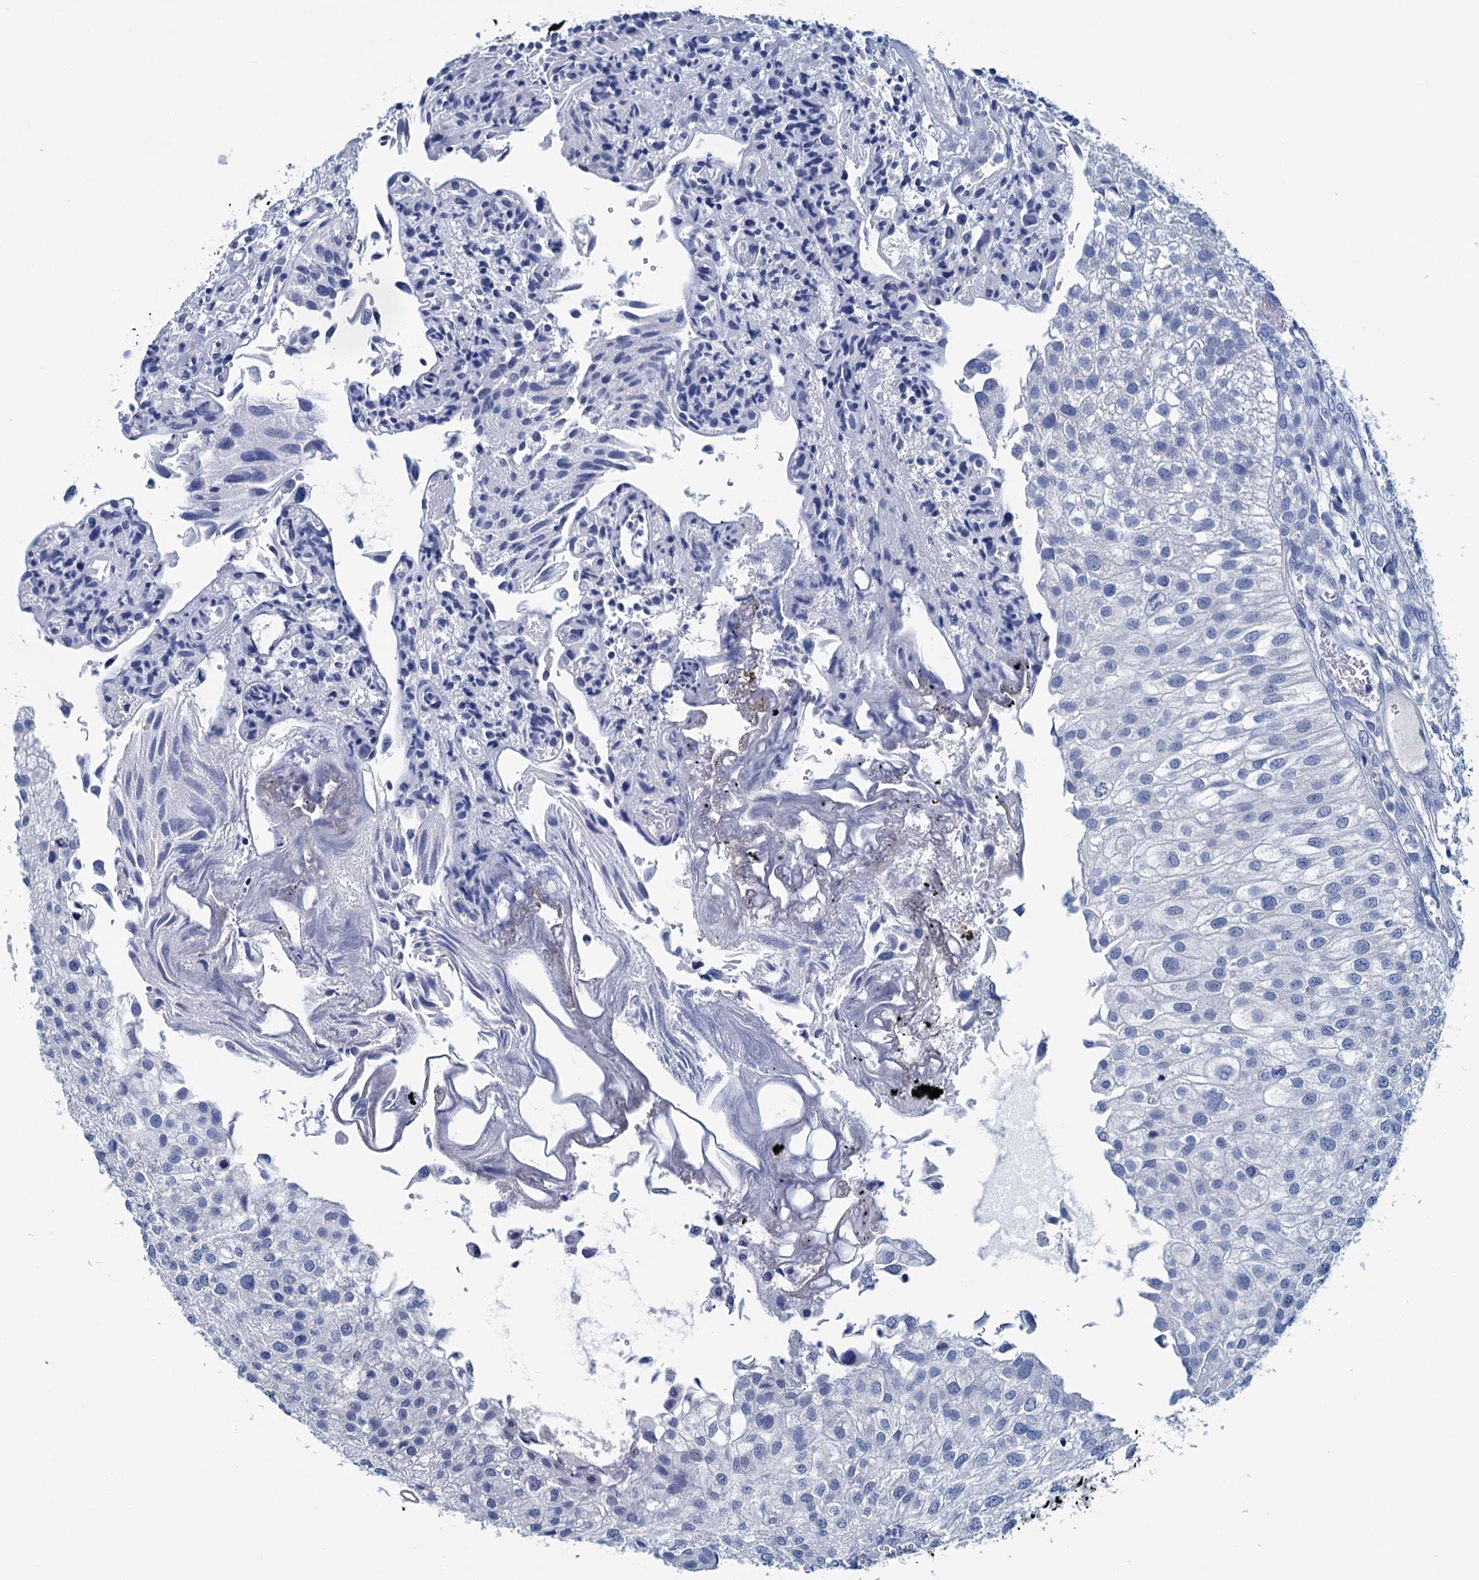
{"staining": {"intensity": "negative", "quantity": "none", "location": "none"}, "tissue": "urothelial cancer", "cell_type": "Tumor cells", "image_type": "cancer", "snomed": [{"axis": "morphology", "description": "Urothelial carcinoma, Low grade"}, {"axis": "topography", "description": "Urinary bladder"}], "caption": "Photomicrograph shows no significant protein positivity in tumor cells of low-grade urothelial carcinoma.", "gene": "MYOZ3", "patient": {"sex": "female", "age": 89}}